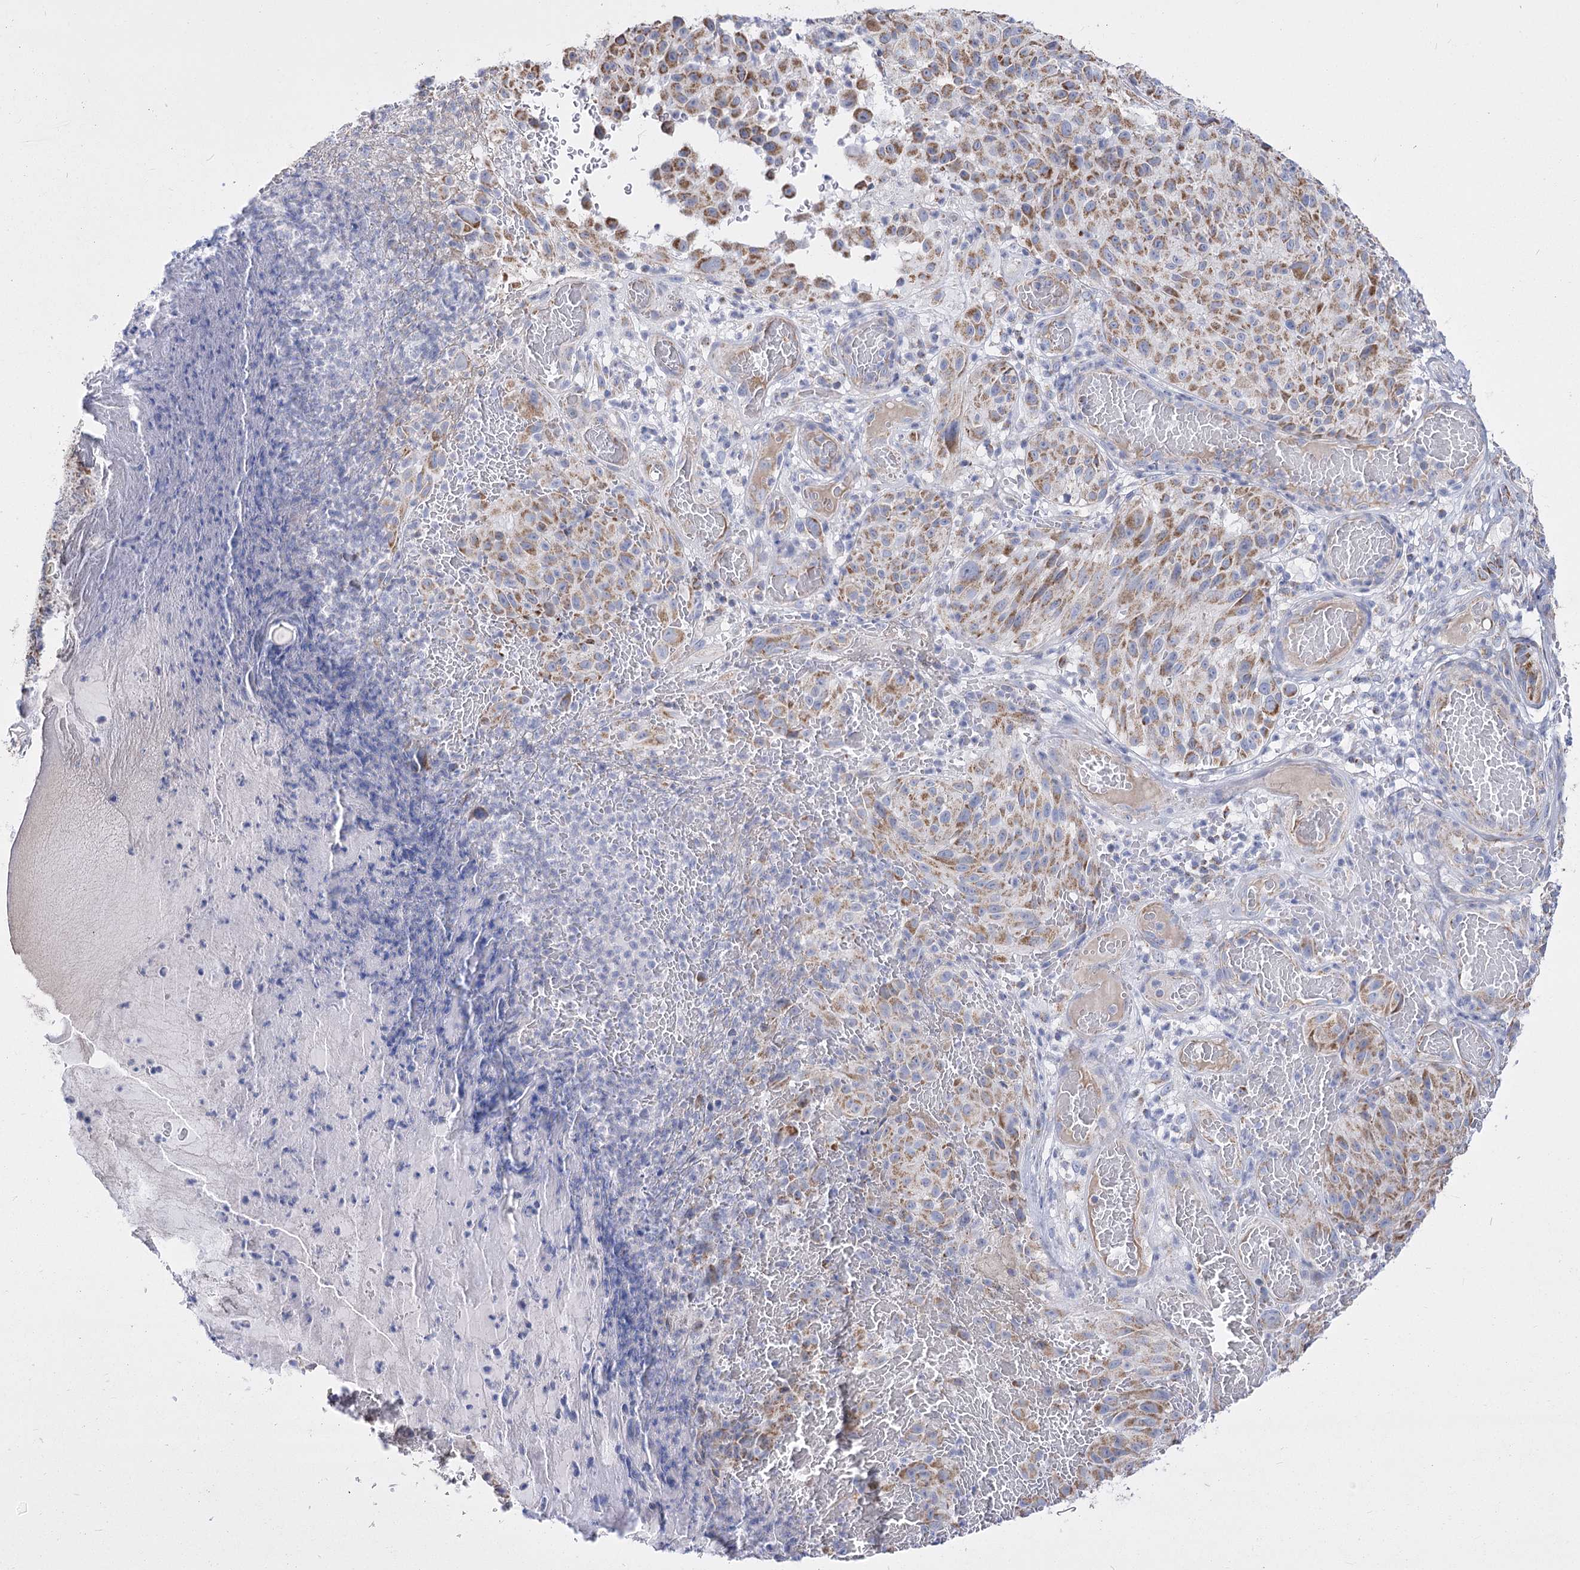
{"staining": {"intensity": "moderate", "quantity": ">75%", "location": "cytoplasmic/membranous"}, "tissue": "melanoma", "cell_type": "Tumor cells", "image_type": "cancer", "snomed": [{"axis": "morphology", "description": "Malignant melanoma, NOS"}, {"axis": "topography", "description": "Skin"}], "caption": "DAB immunohistochemical staining of malignant melanoma demonstrates moderate cytoplasmic/membranous protein staining in approximately >75% of tumor cells. The protein is shown in brown color, while the nuclei are stained blue.", "gene": "PDHB", "patient": {"sex": "male", "age": 83}}